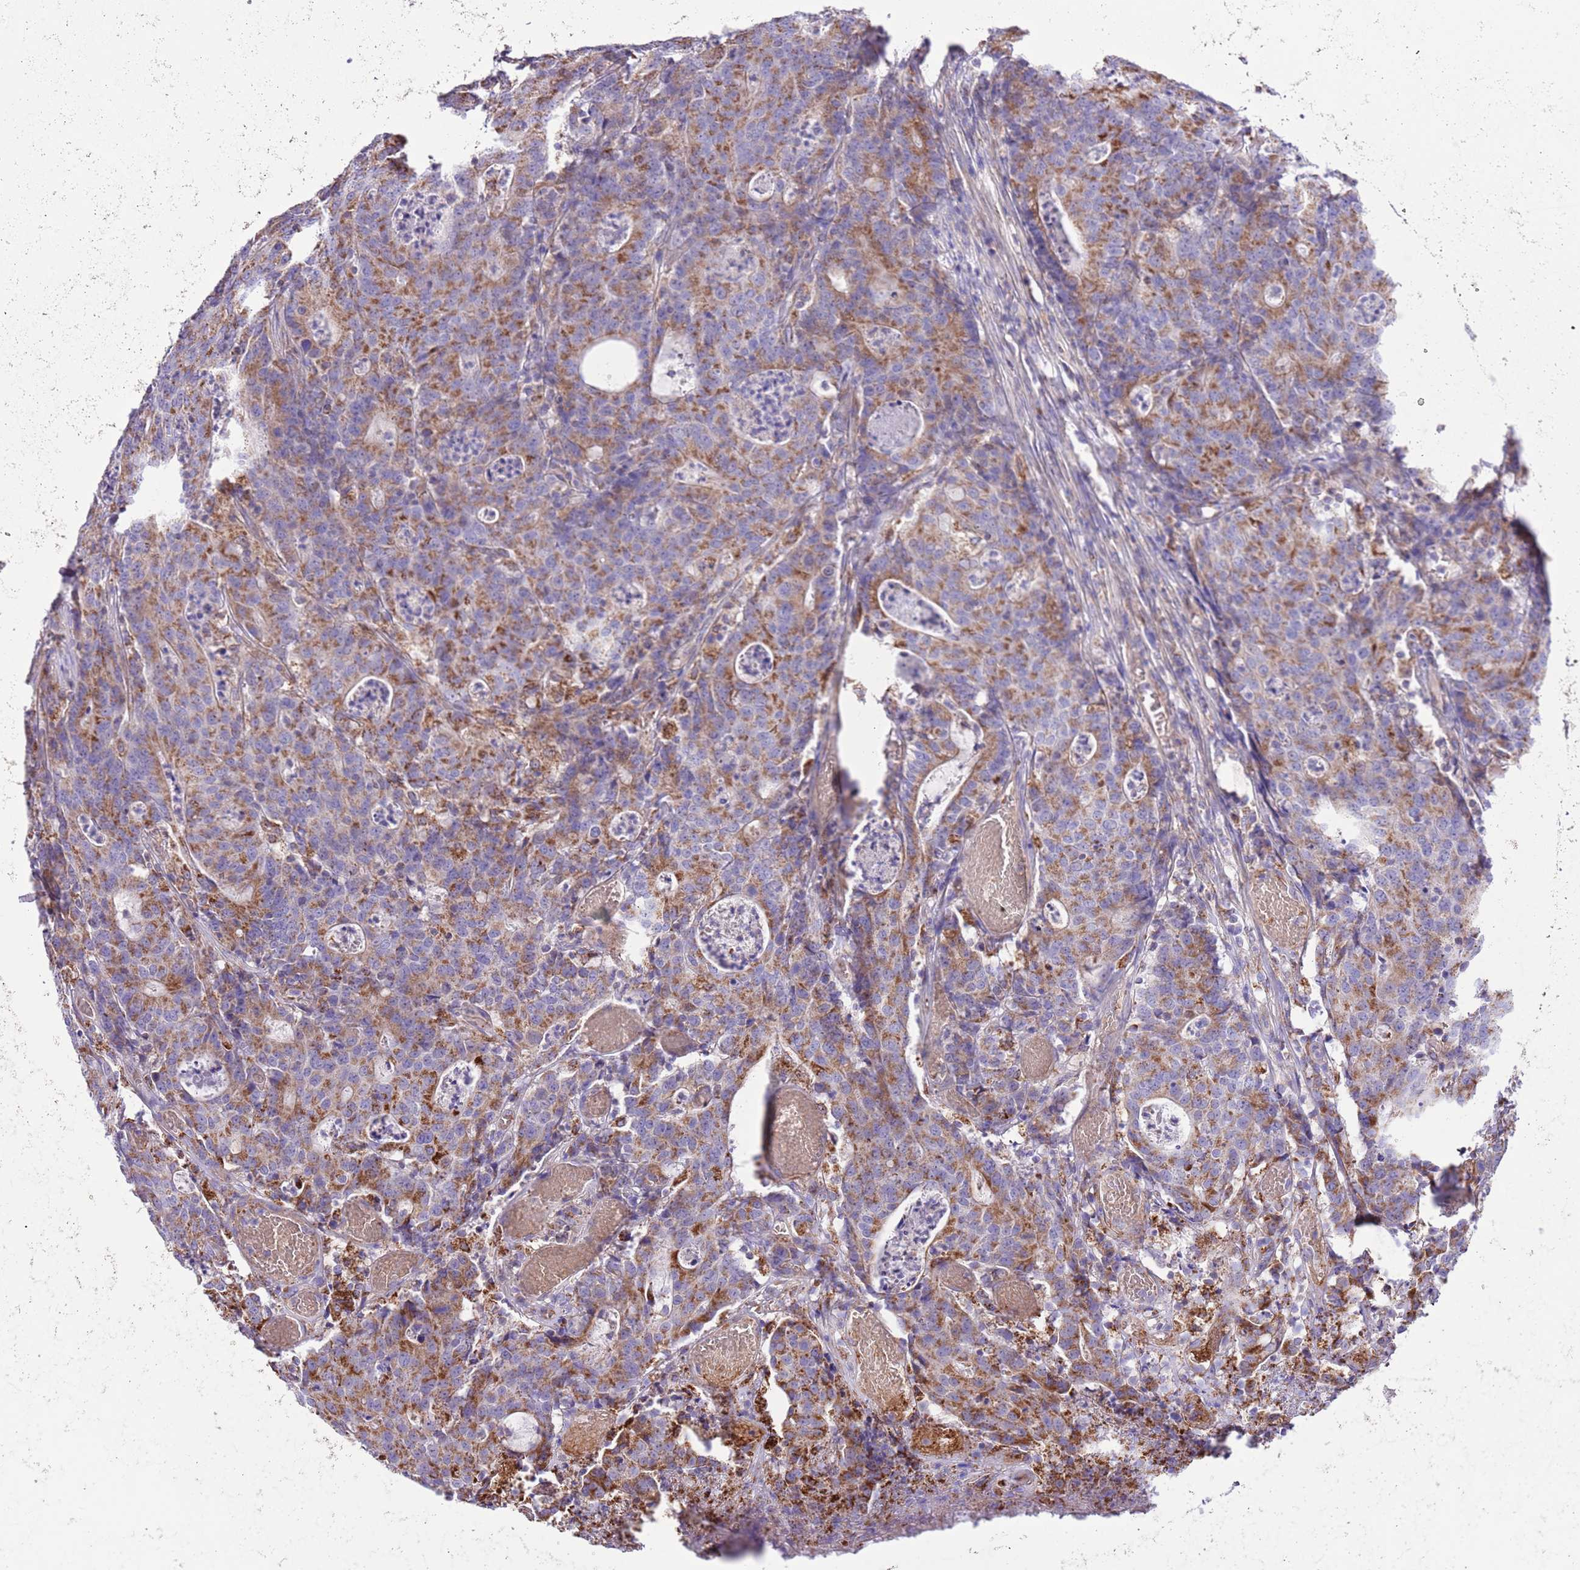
{"staining": {"intensity": "moderate", "quantity": ">75%", "location": "cytoplasmic/membranous"}, "tissue": "colorectal cancer", "cell_type": "Tumor cells", "image_type": "cancer", "snomed": [{"axis": "morphology", "description": "Adenocarcinoma, NOS"}, {"axis": "topography", "description": "Colon"}], "caption": "IHC histopathology image of neoplastic tissue: adenocarcinoma (colorectal) stained using immunohistochemistry (IHC) shows medium levels of moderate protein expression localized specifically in the cytoplasmic/membranous of tumor cells, appearing as a cytoplasmic/membranous brown color.", "gene": "SS18L2", "patient": {"sex": "male", "age": 83}}